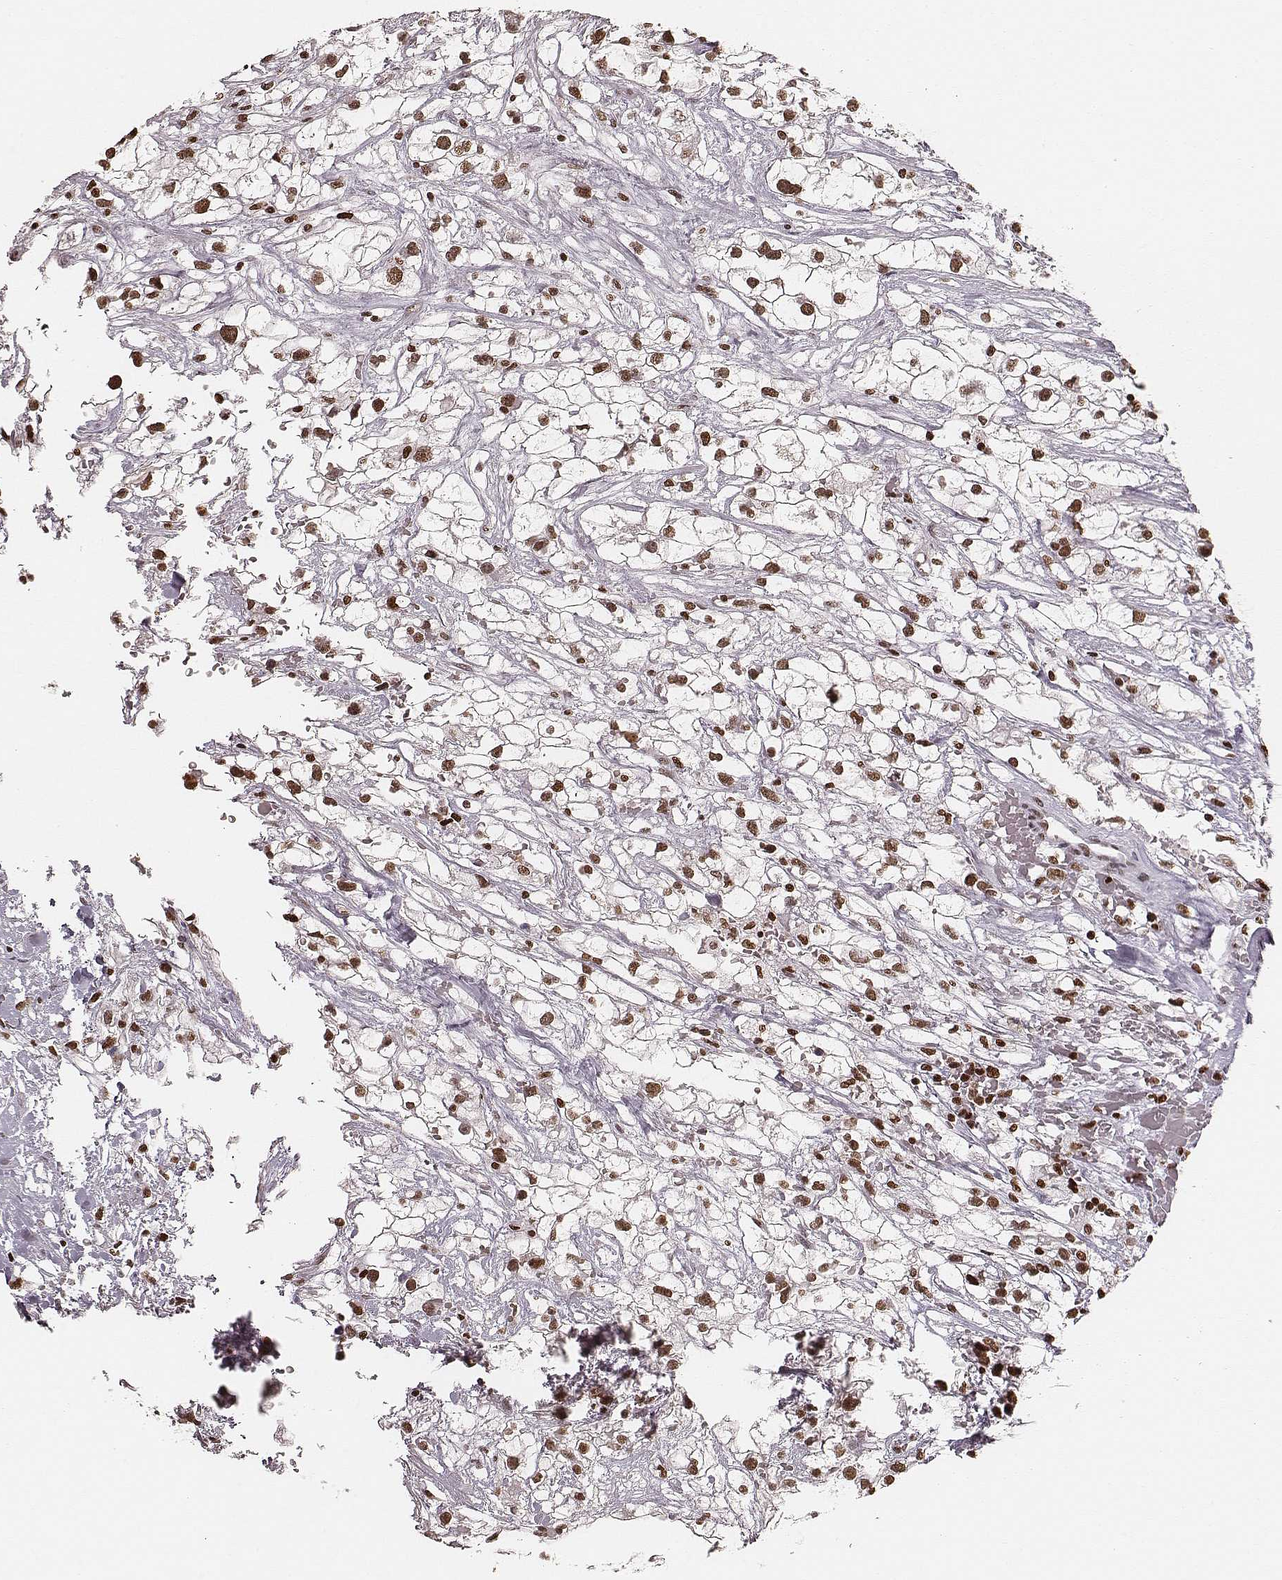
{"staining": {"intensity": "strong", "quantity": ">75%", "location": "nuclear"}, "tissue": "renal cancer", "cell_type": "Tumor cells", "image_type": "cancer", "snomed": [{"axis": "morphology", "description": "Adenocarcinoma, NOS"}, {"axis": "topography", "description": "Kidney"}], "caption": "Strong nuclear protein expression is appreciated in about >75% of tumor cells in renal adenocarcinoma.", "gene": "PARP1", "patient": {"sex": "male", "age": 59}}